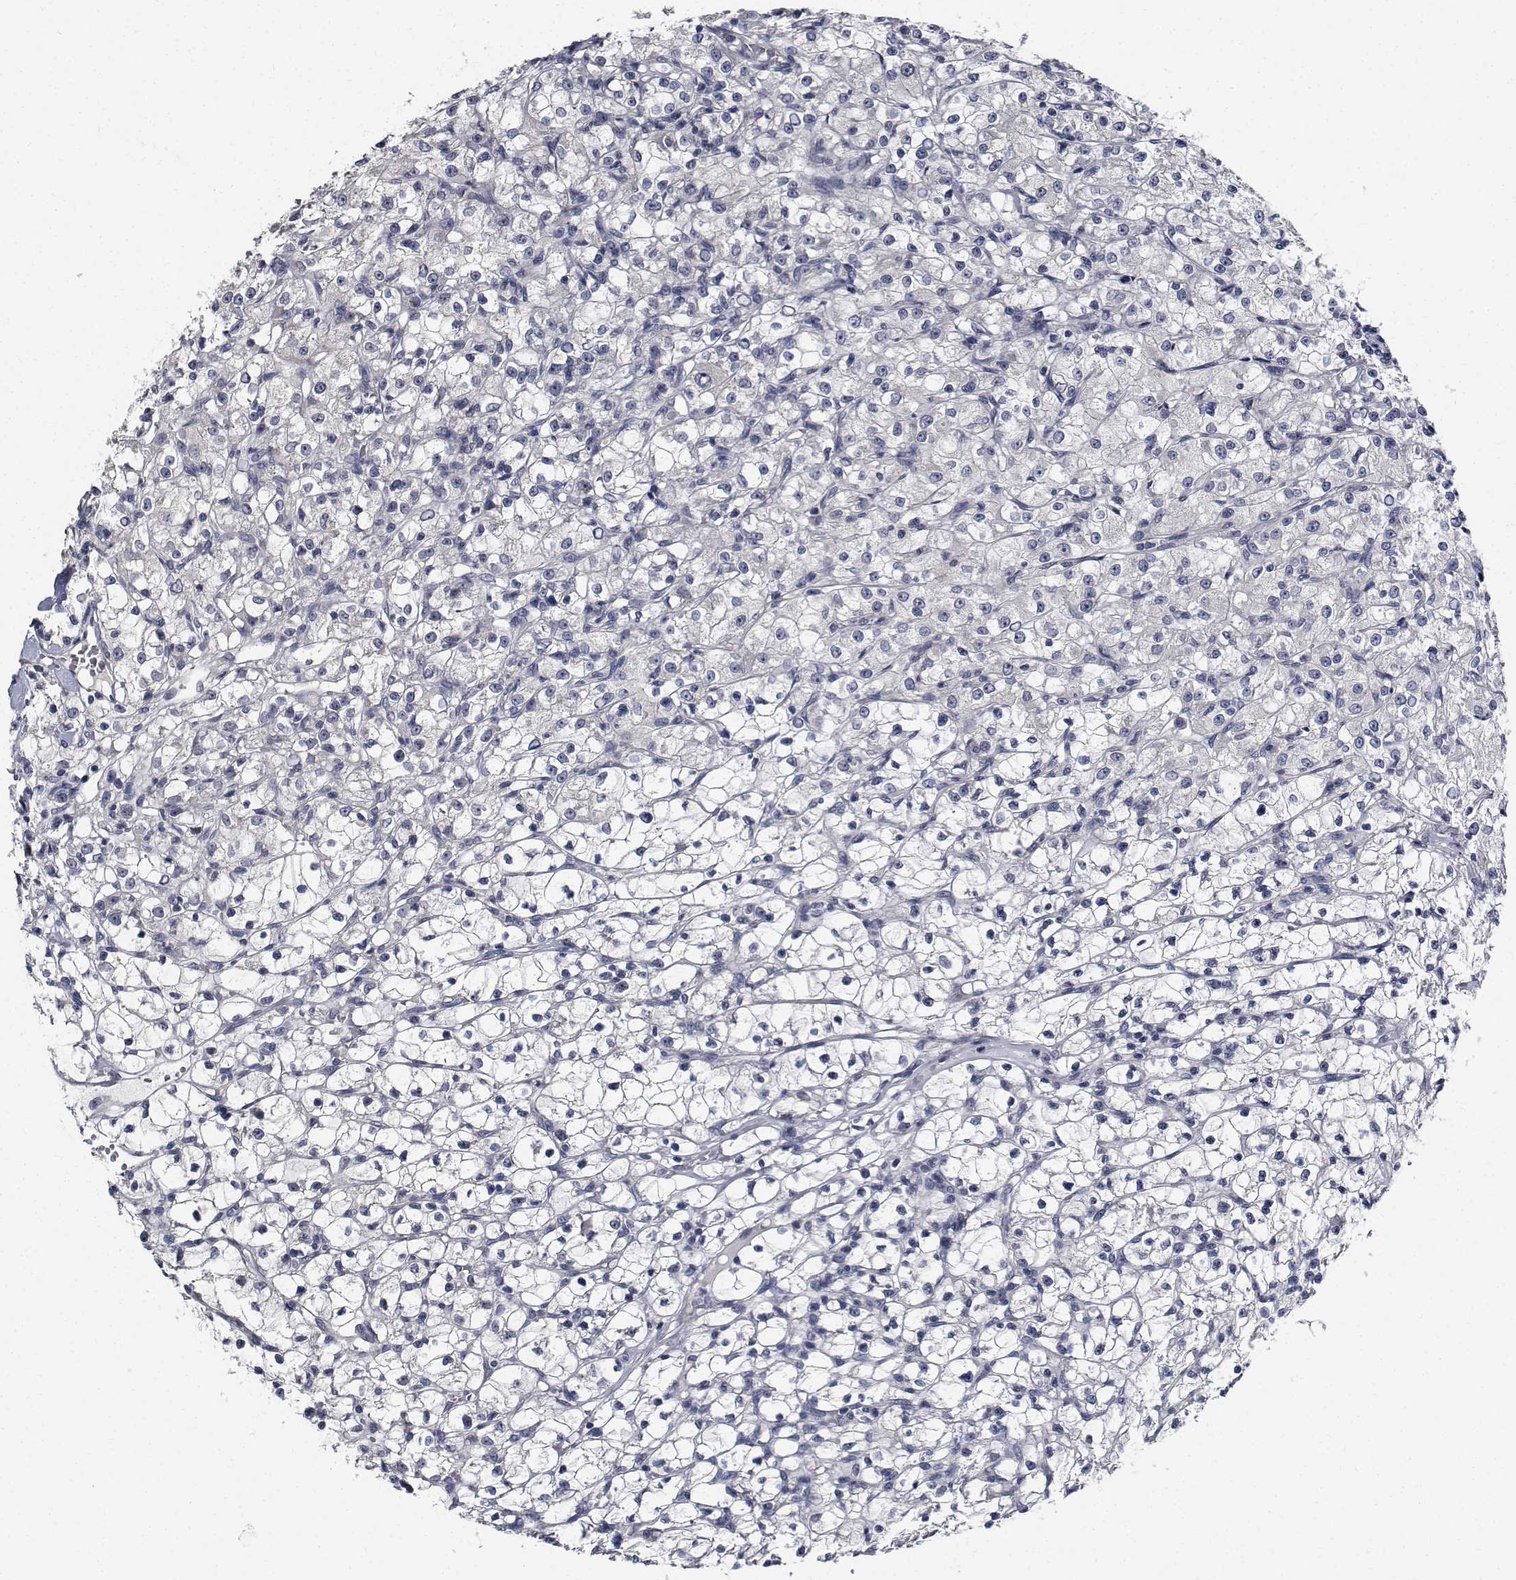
{"staining": {"intensity": "negative", "quantity": "none", "location": "none"}, "tissue": "renal cancer", "cell_type": "Tumor cells", "image_type": "cancer", "snomed": [{"axis": "morphology", "description": "Adenocarcinoma, NOS"}, {"axis": "topography", "description": "Kidney"}], "caption": "Immunohistochemistry image of neoplastic tissue: adenocarcinoma (renal) stained with DAB (3,3'-diaminobenzidine) reveals no significant protein expression in tumor cells.", "gene": "NVL", "patient": {"sex": "female", "age": 59}}